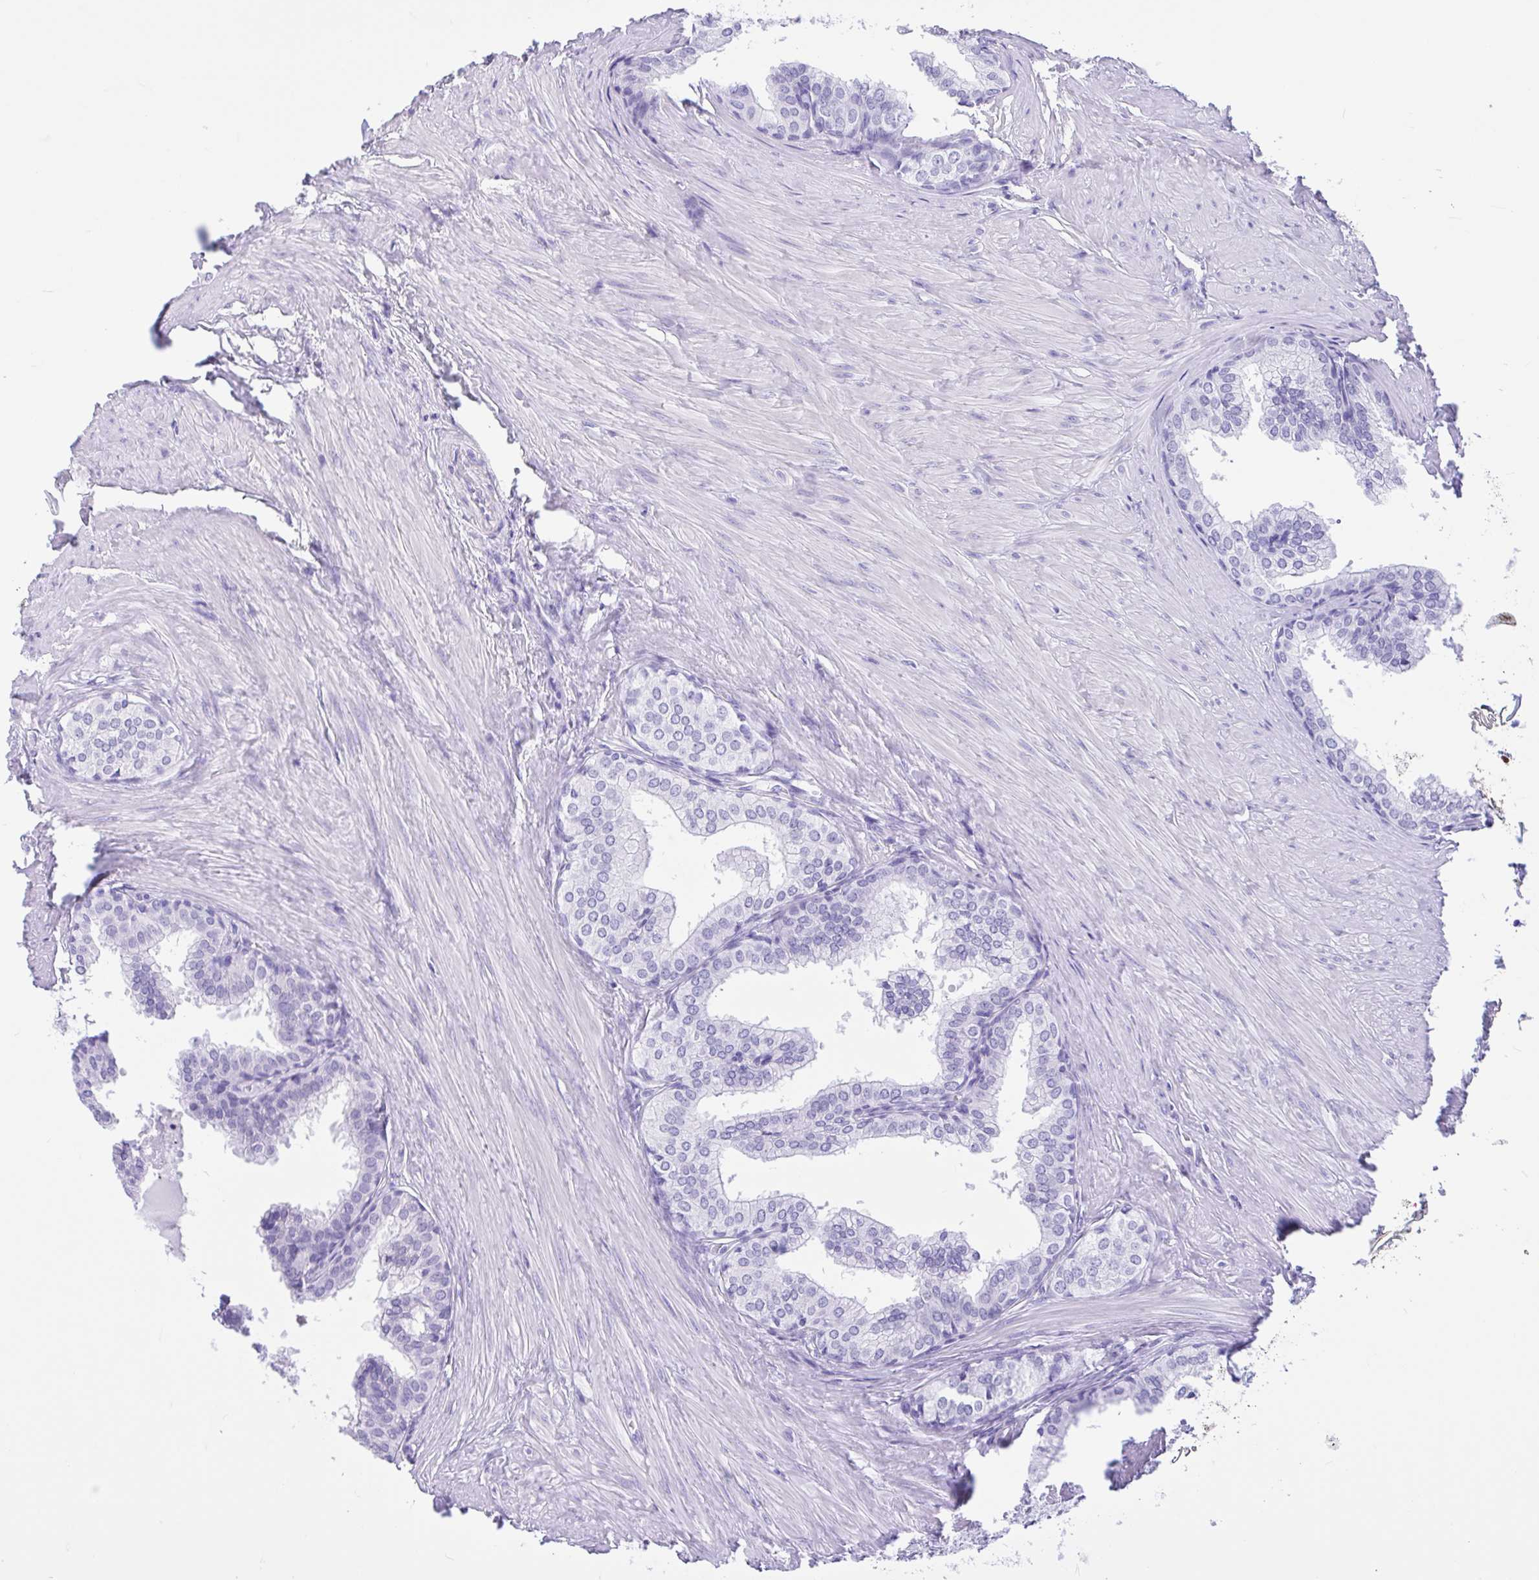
{"staining": {"intensity": "negative", "quantity": "none", "location": "none"}, "tissue": "prostate", "cell_type": "Glandular cells", "image_type": "normal", "snomed": [{"axis": "morphology", "description": "Normal tissue, NOS"}, {"axis": "topography", "description": "Prostate"}, {"axis": "topography", "description": "Peripheral nerve tissue"}], "caption": "Immunohistochemistry (IHC) of benign human prostate reveals no staining in glandular cells. (DAB (3,3'-diaminobenzidine) immunohistochemistry (IHC), high magnification).", "gene": "IAPP", "patient": {"sex": "male", "age": 55}}